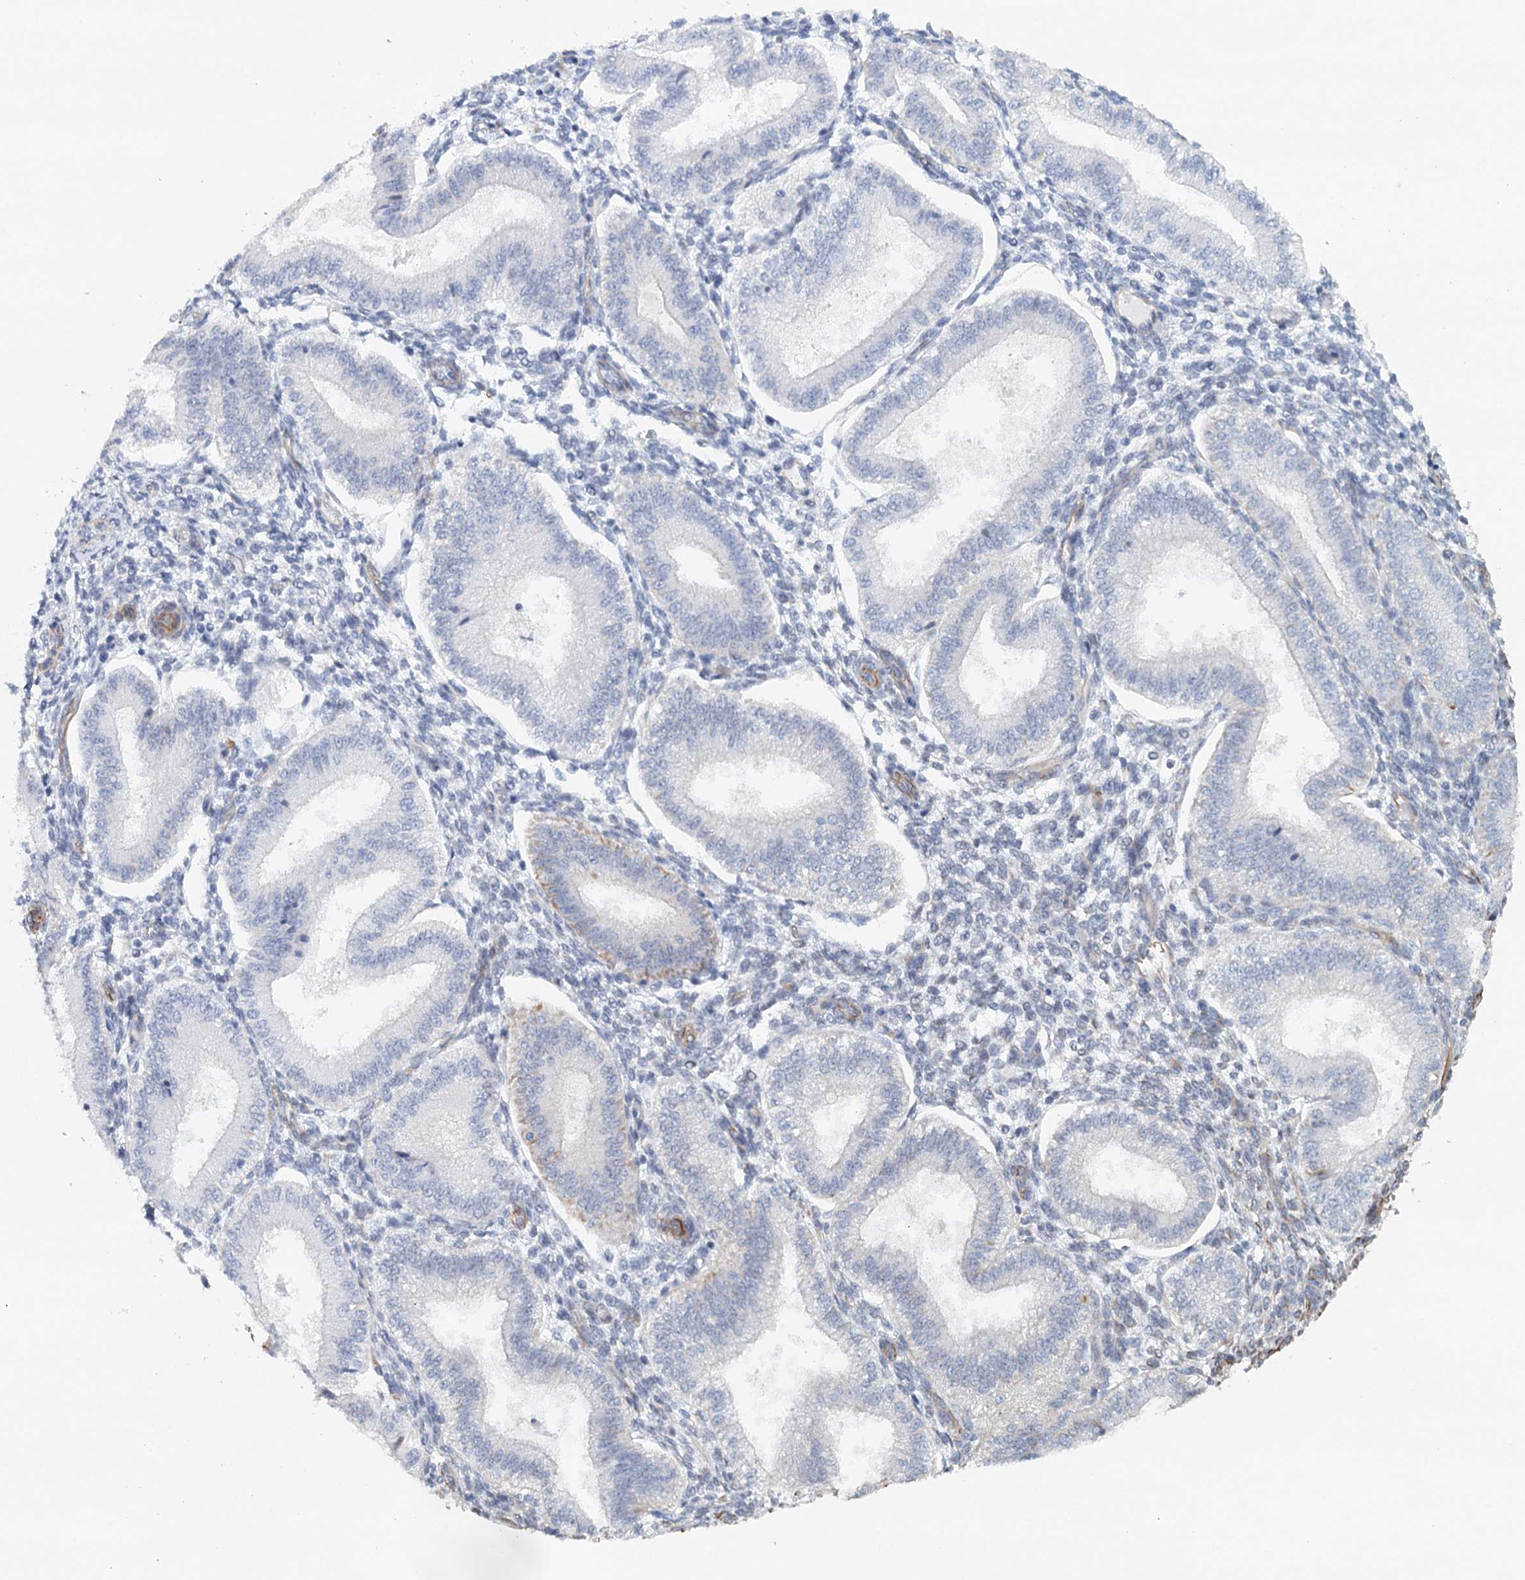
{"staining": {"intensity": "negative", "quantity": "none", "location": "none"}, "tissue": "endometrium", "cell_type": "Cells in endometrial stroma", "image_type": "normal", "snomed": [{"axis": "morphology", "description": "Normal tissue, NOS"}, {"axis": "topography", "description": "Endometrium"}], "caption": "This is an immunohistochemistry (IHC) photomicrograph of normal endometrium. There is no expression in cells in endometrial stroma.", "gene": "SYNPO", "patient": {"sex": "female", "age": 39}}